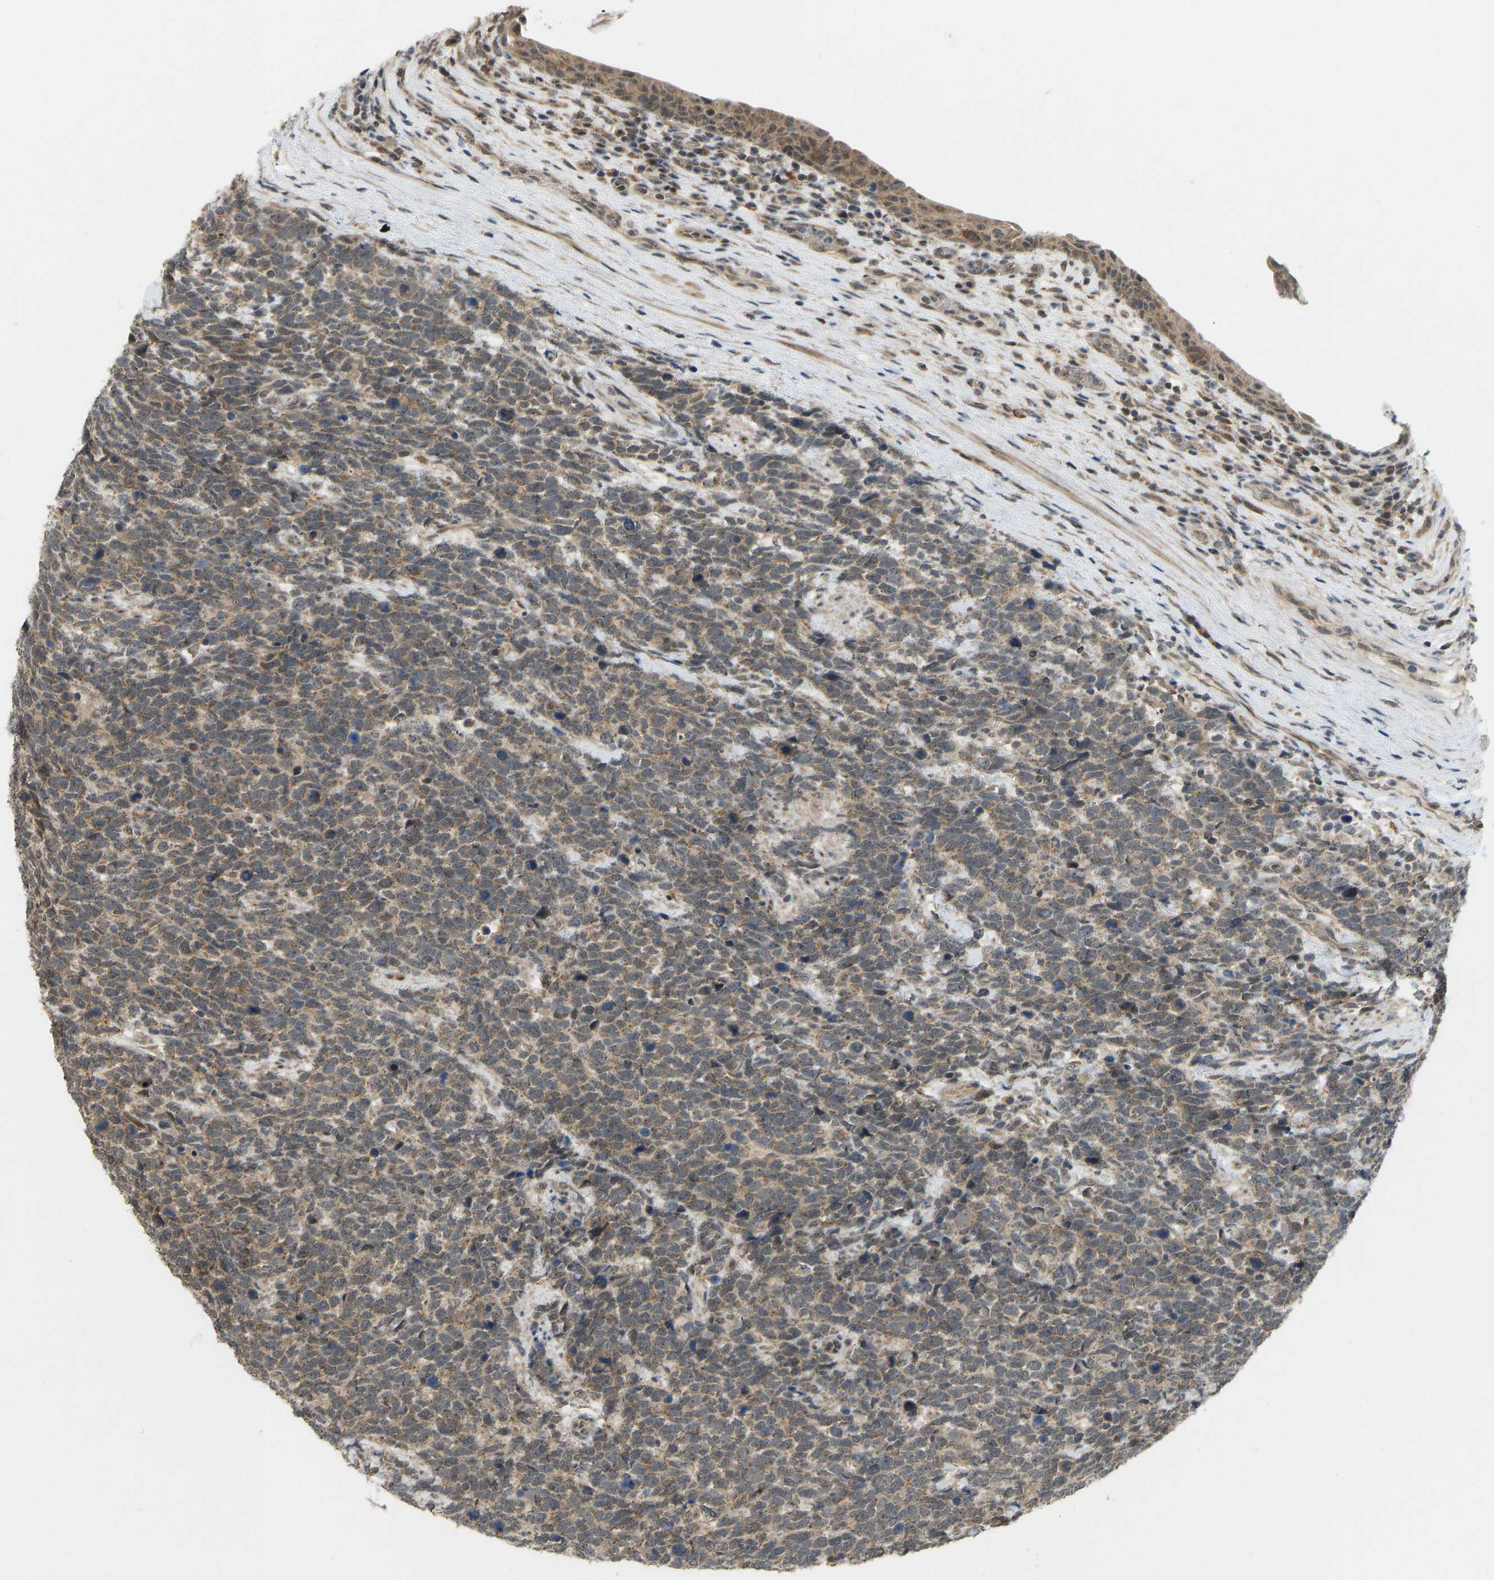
{"staining": {"intensity": "moderate", "quantity": ">75%", "location": "cytoplasmic/membranous"}, "tissue": "urothelial cancer", "cell_type": "Tumor cells", "image_type": "cancer", "snomed": [{"axis": "morphology", "description": "Urothelial carcinoma, High grade"}, {"axis": "topography", "description": "Urinary bladder"}], "caption": "Urothelial cancer stained with DAB (3,3'-diaminobenzidine) immunohistochemistry reveals medium levels of moderate cytoplasmic/membranous expression in approximately >75% of tumor cells.", "gene": "ACADS", "patient": {"sex": "female", "age": 82}}